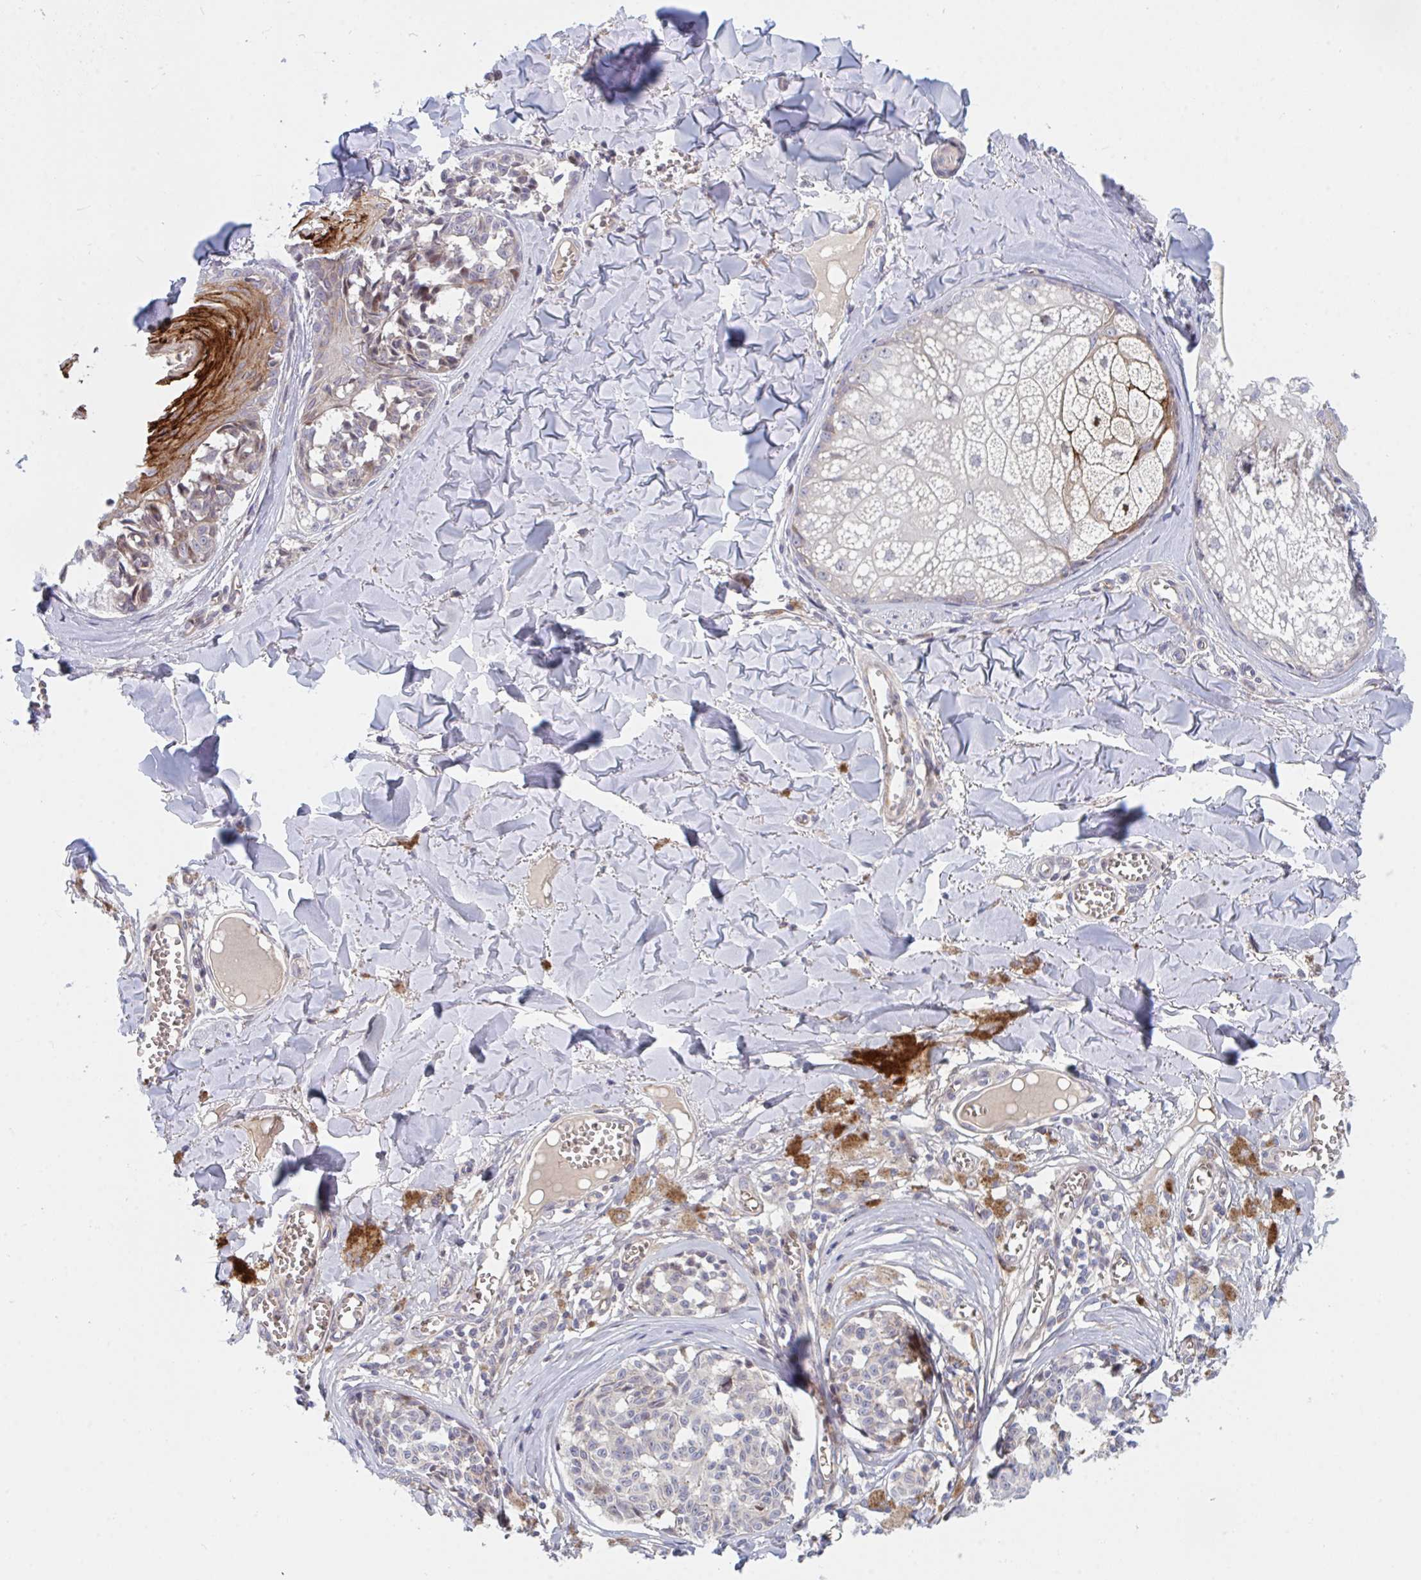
{"staining": {"intensity": "negative", "quantity": "none", "location": "none"}, "tissue": "melanoma", "cell_type": "Tumor cells", "image_type": "cancer", "snomed": [{"axis": "morphology", "description": "Malignant melanoma, NOS"}, {"axis": "topography", "description": "Skin"}], "caption": "Immunohistochemistry of human malignant melanoma shows no positivity in tumor cells. (Brightfield microscopy of DAB immunohistochemistry (IHC) at high magnification).", "gene": "TNFSF4", "patient": {"sex": "female", "age": 43}}